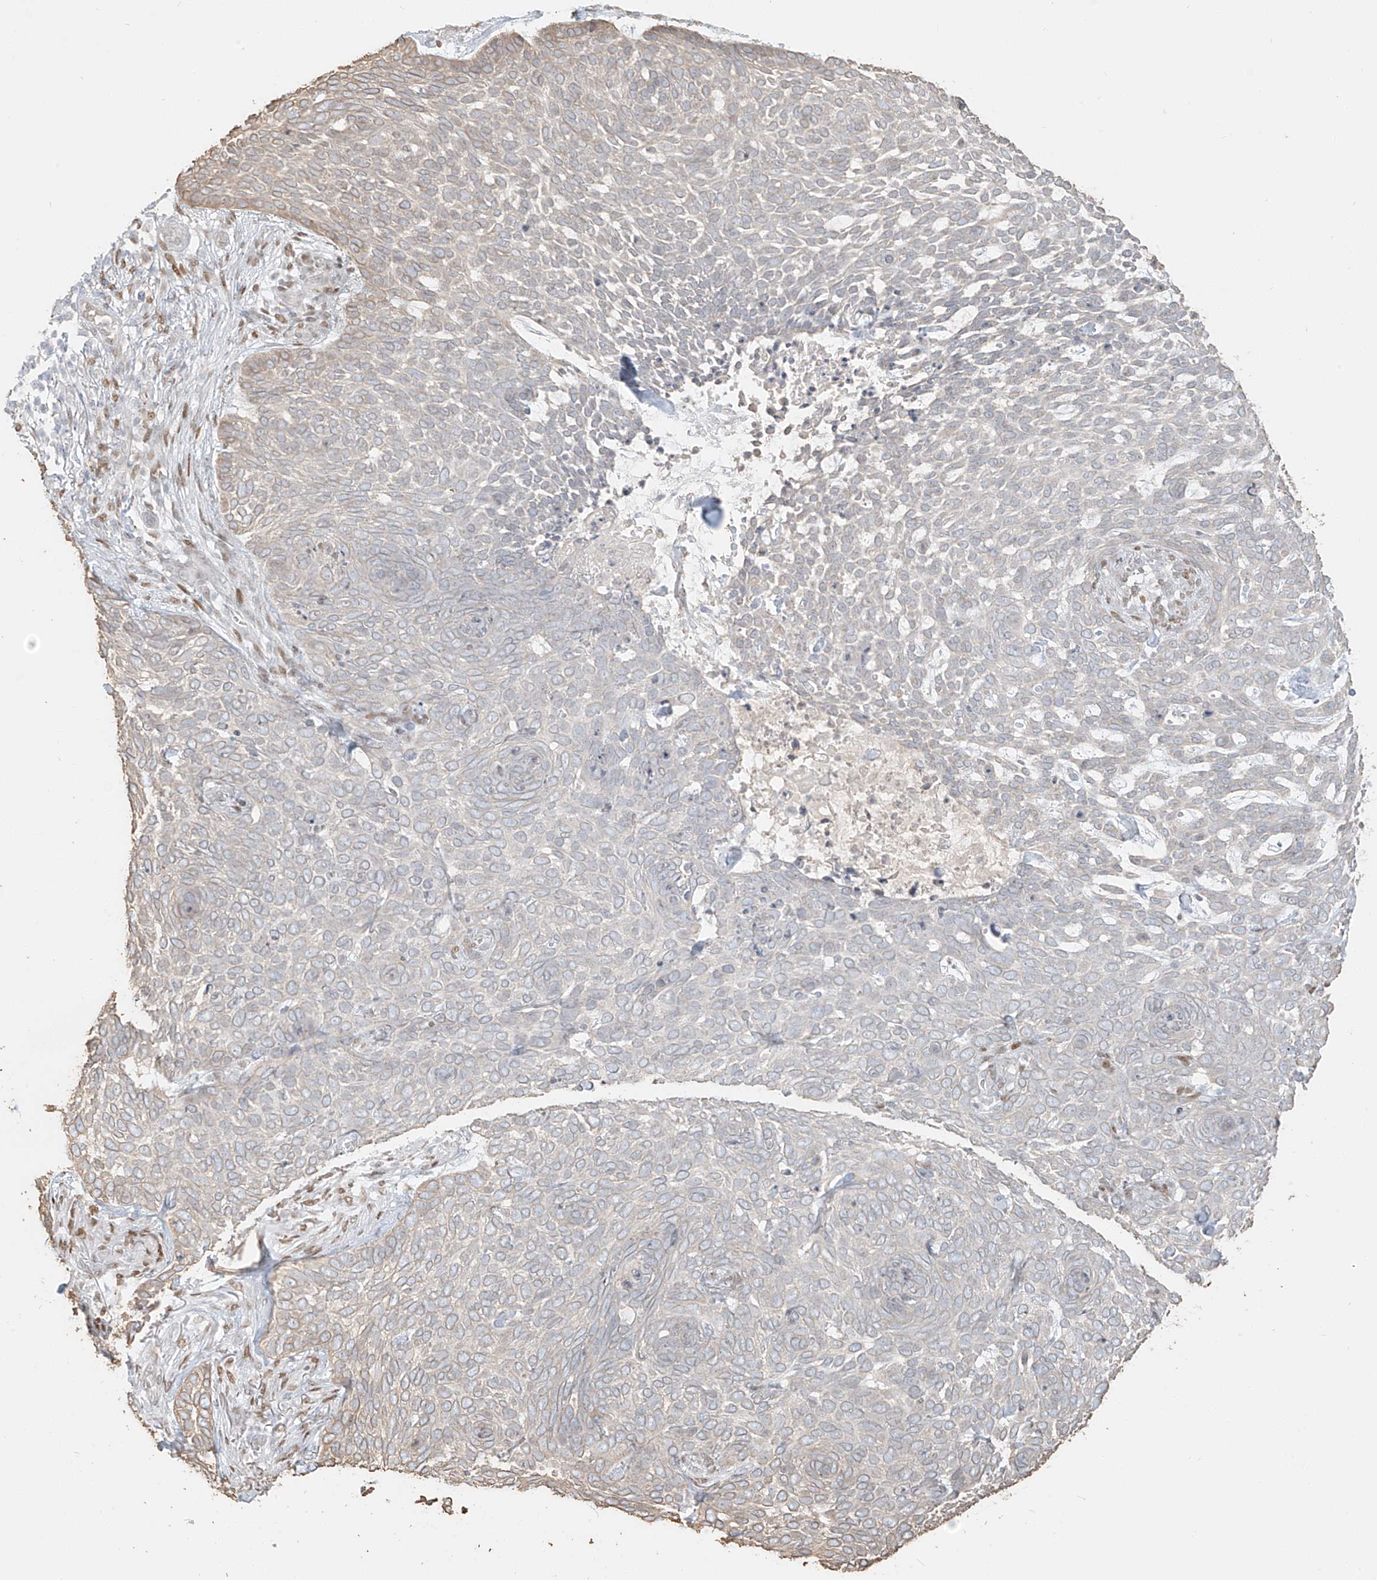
{"staining": {"intensity": "negative", "quantity": "none", "location": "none"}, "tissue": "skin cancer", "cell_type": "Tumor cells", "image_type": "cancer", "snomed": [{"axis": "morphology", "description": "Basal cell carcinoma"}, {"axis": "topography", "description": "Skin"}], "caption": "The histopathology image reveals no significant positivity in tumor cells of skin cancer (basal cell carcinoma).", "gene": "ZNF774", "patient": {"sex": "female", "age": 64}}